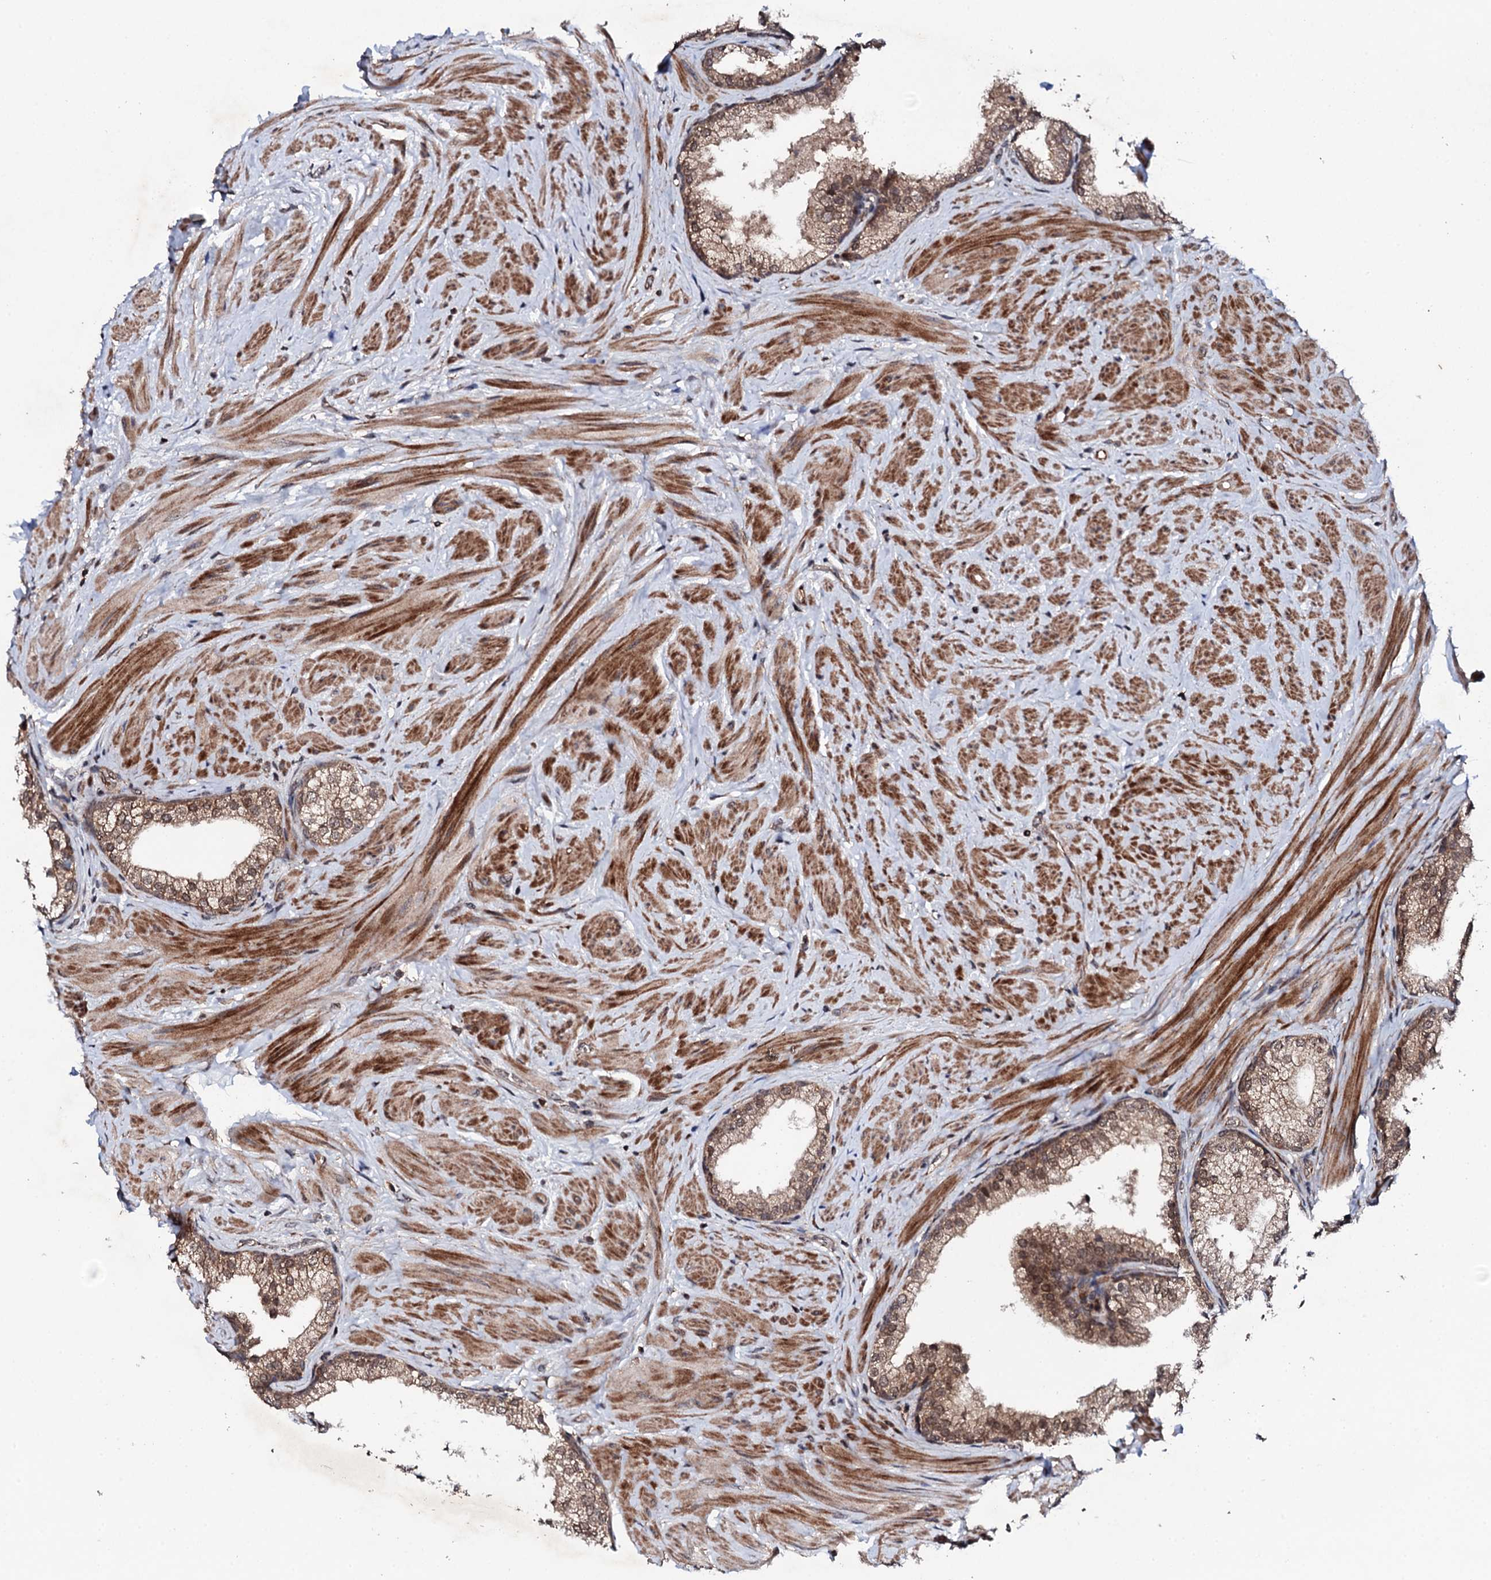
{"staining": {"intensity": "weak", "quantity": ">75%", "location": "cytoplasmic/membranous,nuclear"}, "tissue": "prostate", "cell_type": "Glandular cells", "image_type": "normal", "snomed": [{"axis": "morphology", "description": "Normal tissue, NOS"}, {"axis": "topography", "description": "Prostate"}], "caption": "Immunohistochemistry (IHC) micrograph of normal prostate: human prostate stained using immunohistochemistry shows low levels of weak protein expression localized specifically in the cytoplasmic/membranous,nuclear of glandular cells, appearing as a cytoplasmic/membranous,nuclear brown color.", "gene": "FAM111A", "patient": {"sex": "male", "age": 48}}